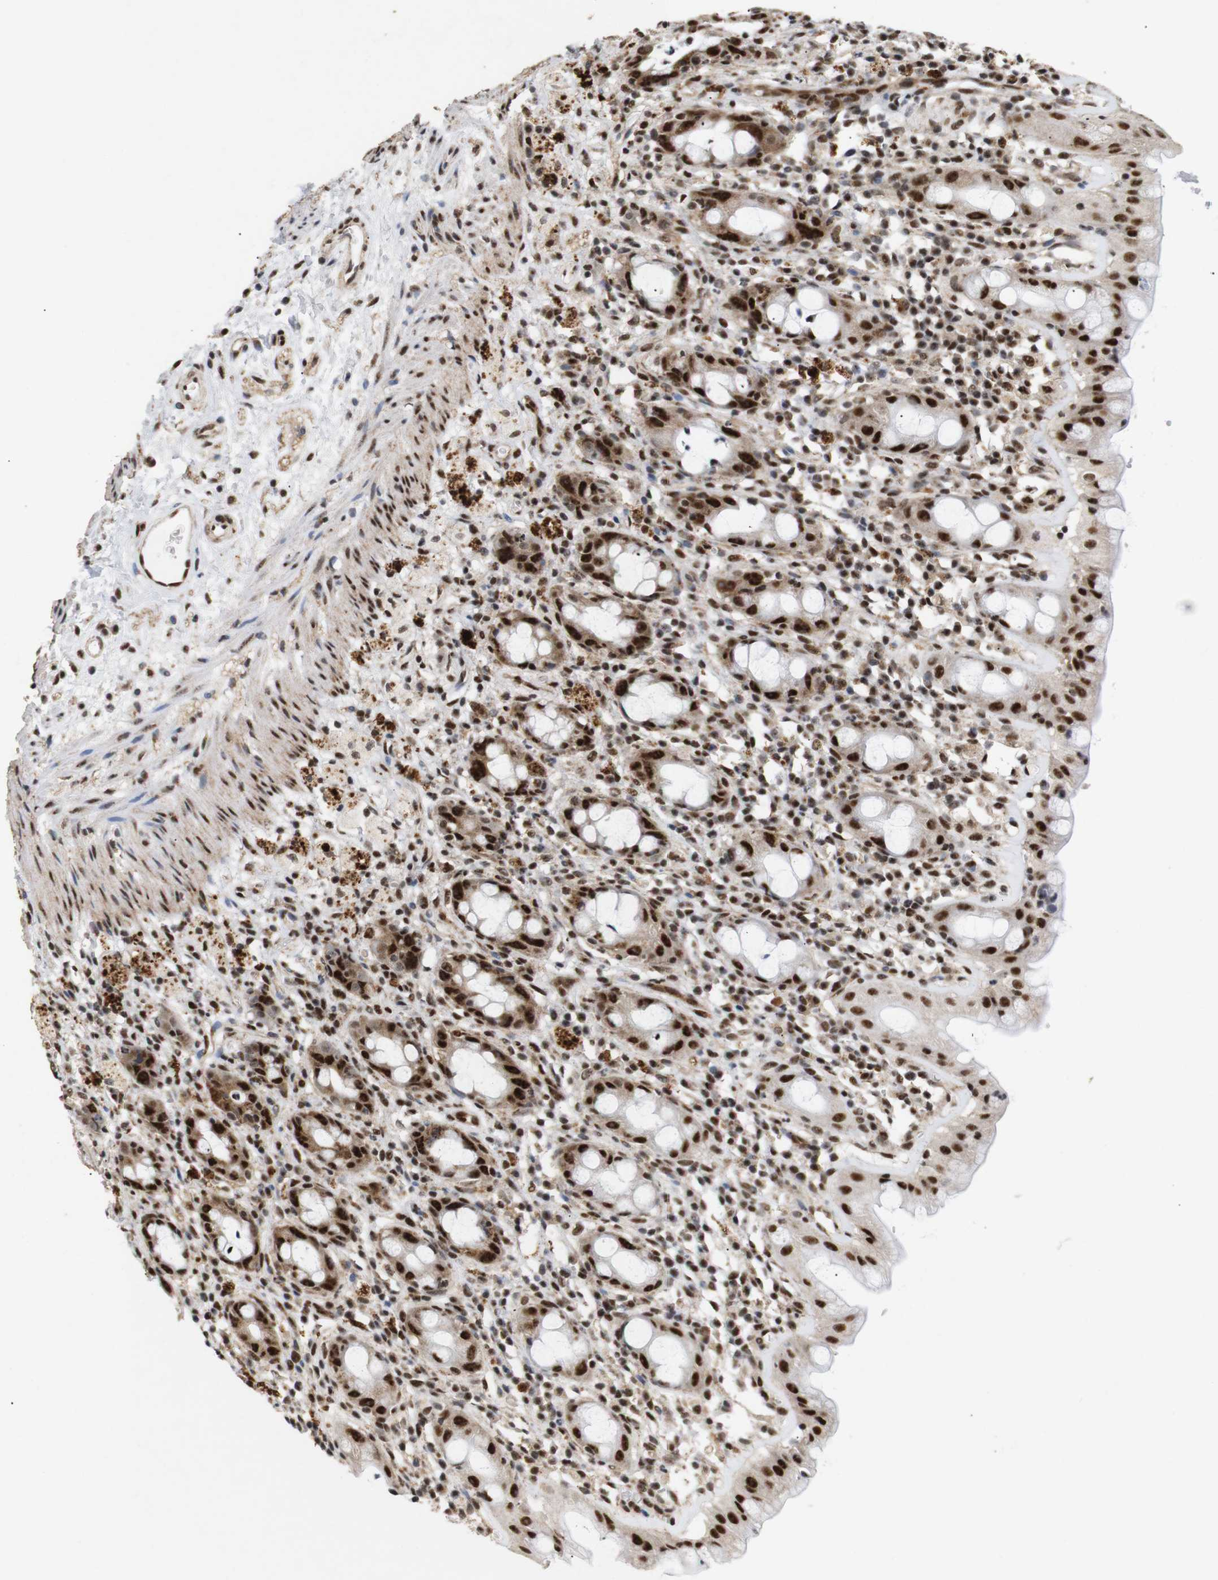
{"staining": {"intensity": "strong", "quantity": ">75%", "location": "cytoplasmic/membranous,nuclear"}, "tissue": "rectum", "cell_type": "Glandular cells", "image_type": "normal", "snomed": [{"axis": "morphology", "description": "Normal tissue, NOS"}, {"axis": "topography", "description": "Rectum"}], "caption": "Immunohistochemistry (IHC) image of benign rectum: rectum stained using immunohistochemistry exhibits high levels of strong protein expression localized specifically in the cytoplasmic/membranous,nuclear of glandular cells, appearing as a cytoplasmic/membranous,nuclear brown color.", "gene": "PYM1", "patient": {"sex": "male", "age": 44}}